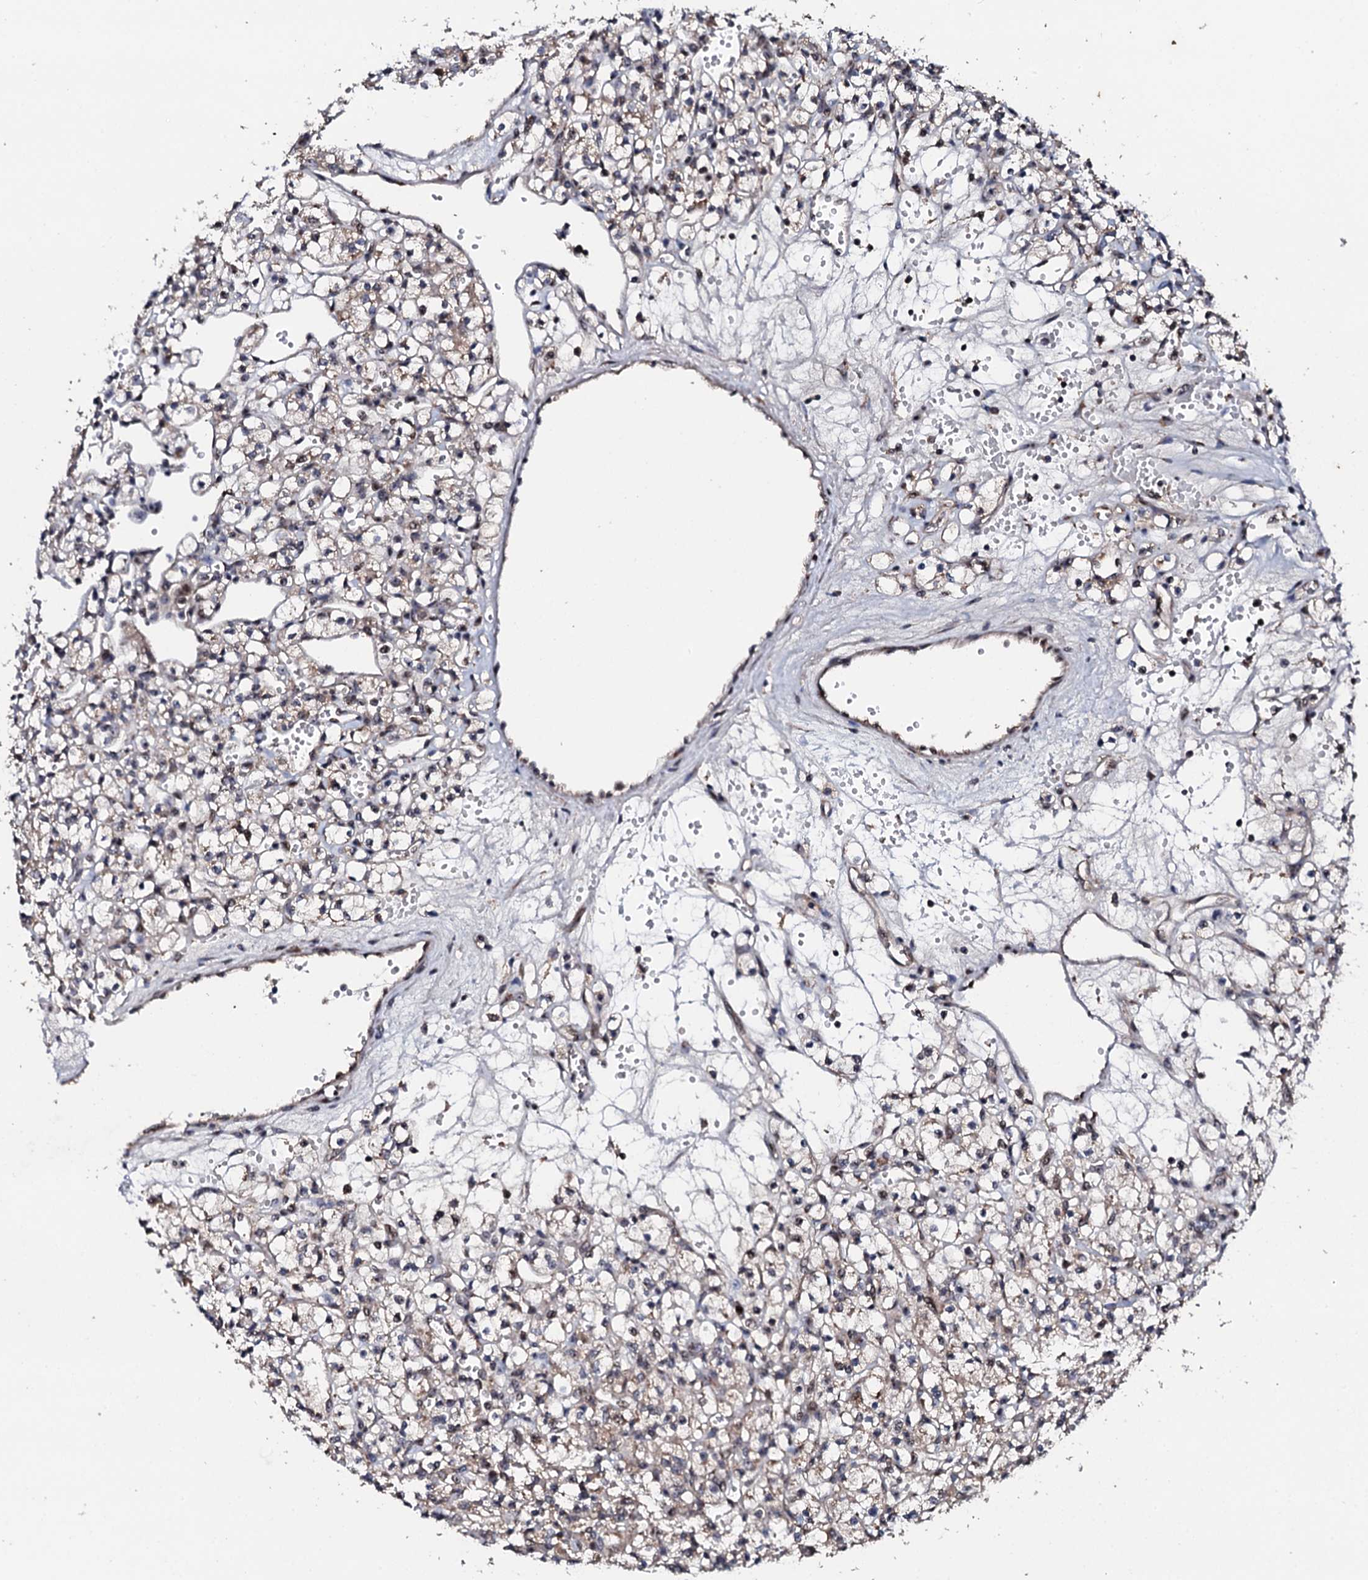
{"staining": {"intensity": "negative", "quantity": "none", "location": "none"}, "tissue": "renal cancer", "cell_type": "Tumor cells", "image_type": "cancer", "snomed": [{"axis": "morphology", "description": "Adenocarcinoma, NOS"}, {"axis": "topography", "description": "Kidney"}], "caption": "DAB (3,3'-diaminobenzidine) immunohistochemical staining of human renal cancer (adenocarcinoma) displays no significant staining in tumor cells. (DAB immunohistochemistry visualized using brightfield microscopy, high magnification).", "gene": "FAM111A", "patient": {"sex": "female", "age": 59}}